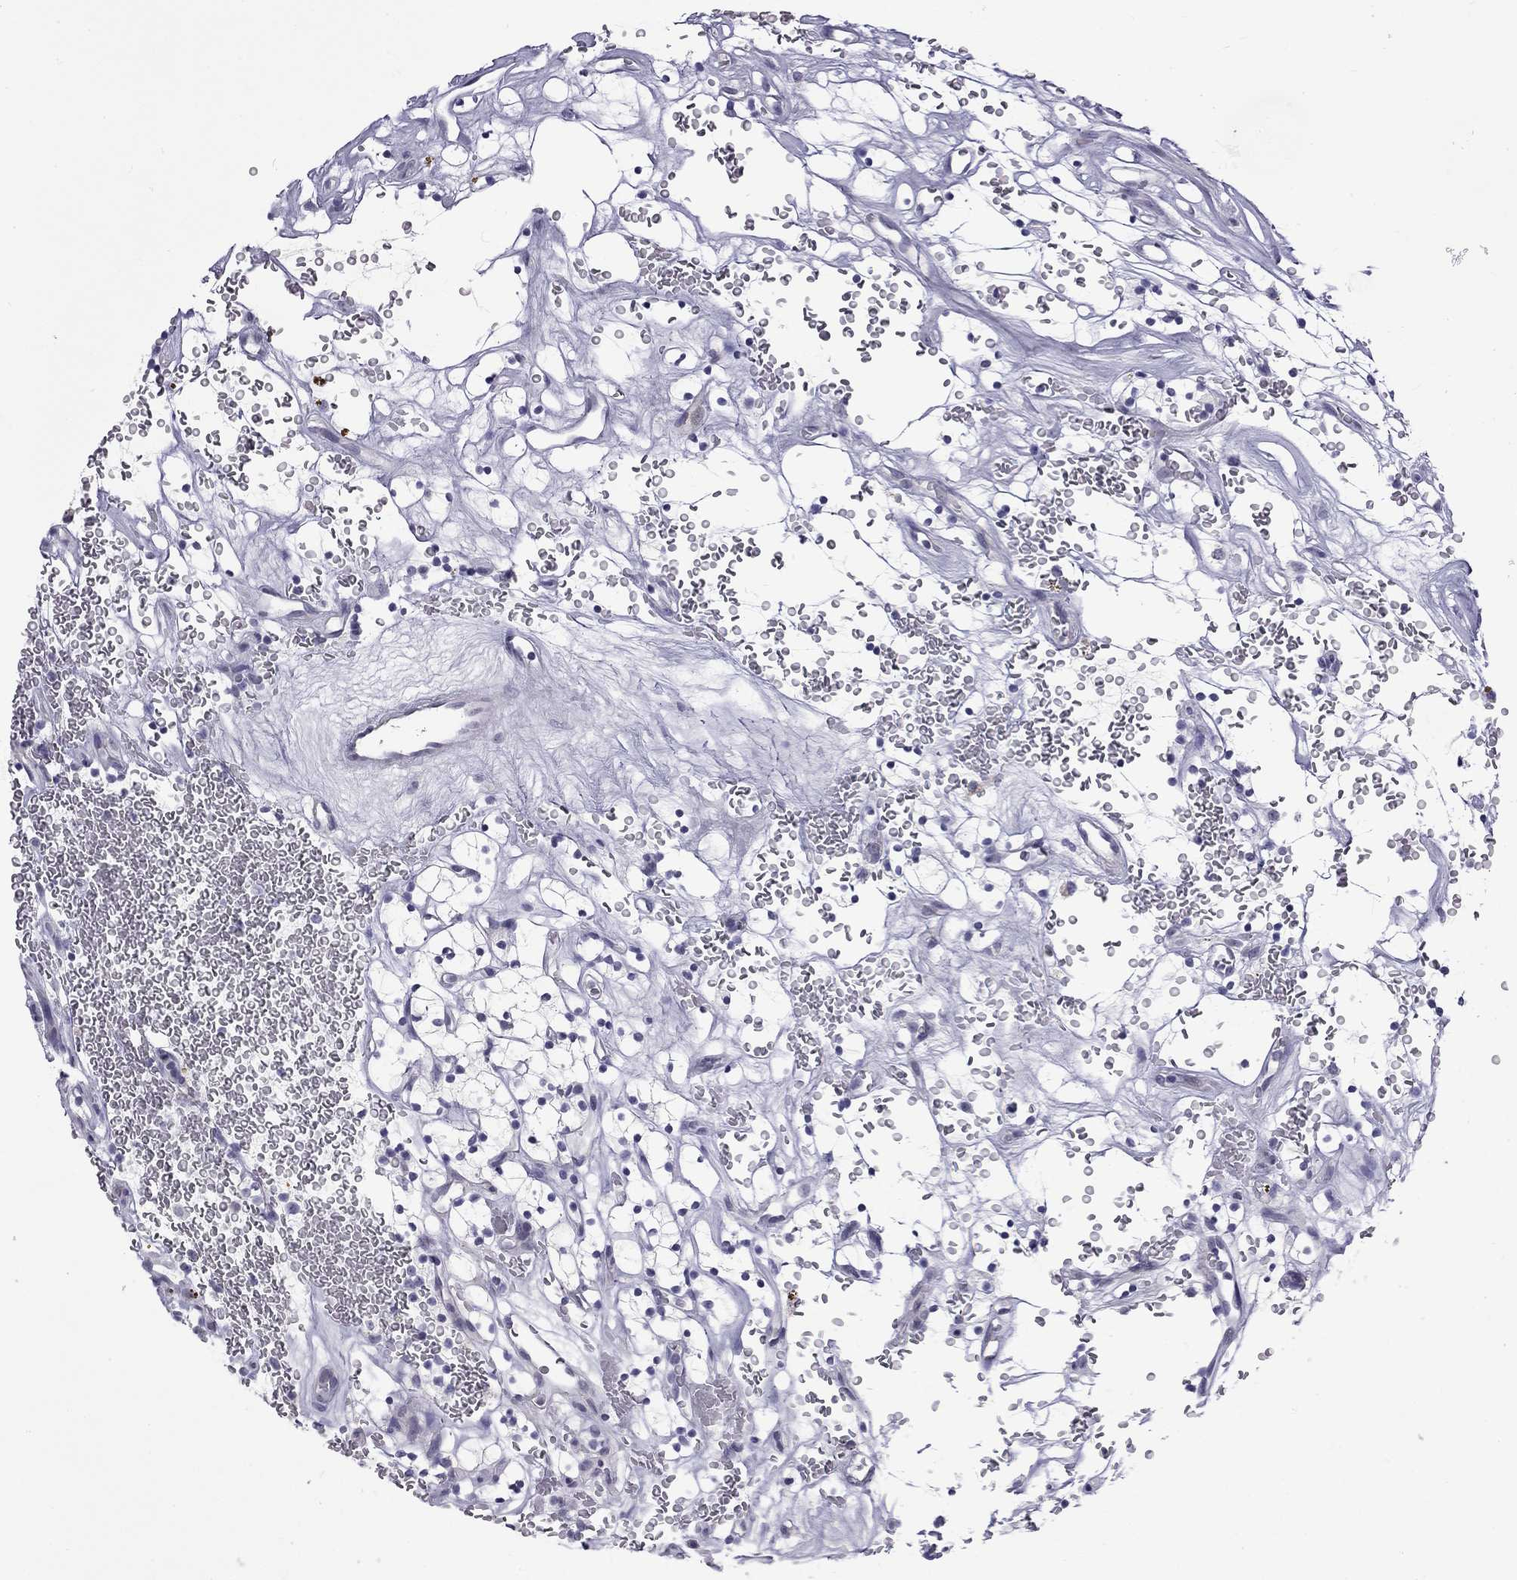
{"staining": {"intensity": "negative", "quantity": "none", "location": "none"}, "tissue": "renal cancer", "cell_type": "Tumor cells", "image_type": "cancer", "snomed": [{"axis": "morphology", "description": "Adenocarcinoma, NOS"}, {"axis": "topography", "description": "Kidney"}], "caption": "DAB immunohistochemical staining of renal cancer (adenocarcinoma) demonstrates no significant positivity in tumor cells.", "gene": "RTL9", "patient": {"sex": "female", "age": 64}}